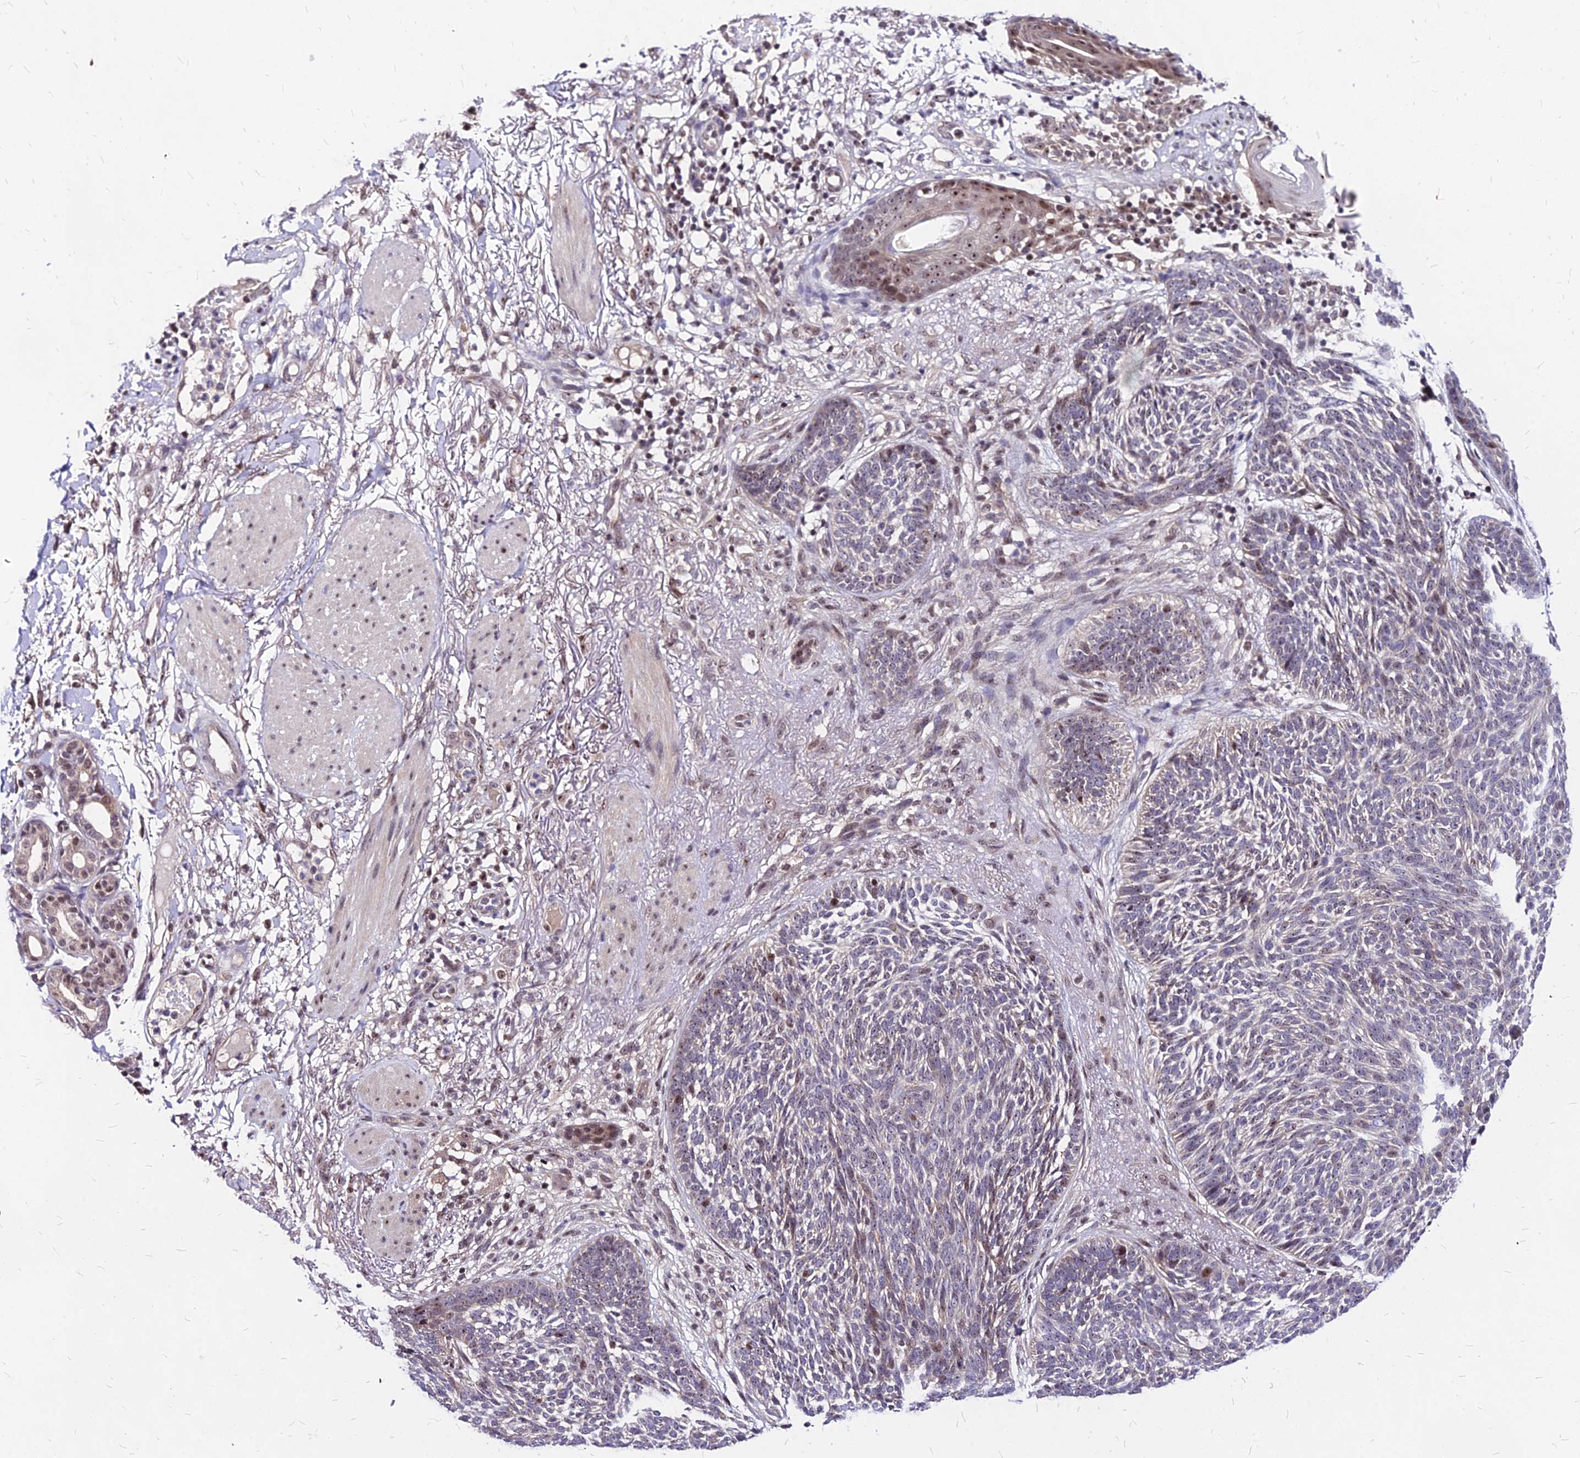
{"staining": {"intensity": "negative", "quantity": "none", "location": "none"}, "tissue": "skin cancer", "cell_type": "Tumor cells", "image_type": "cancer", "snomed": [{"axis": "morphology", "description": "Normal tissue, NOS"}, {"axis": "morphology", "description": "Basal cell carcinoma"}, {"axis": "topography", "description": "Skin"}], "caption": "There is no significant positivity in tumor cells of skin cancer (basal cell carcinoma).", "gene": "DDX55", "patient": {"sex": "male", "age": 64}}